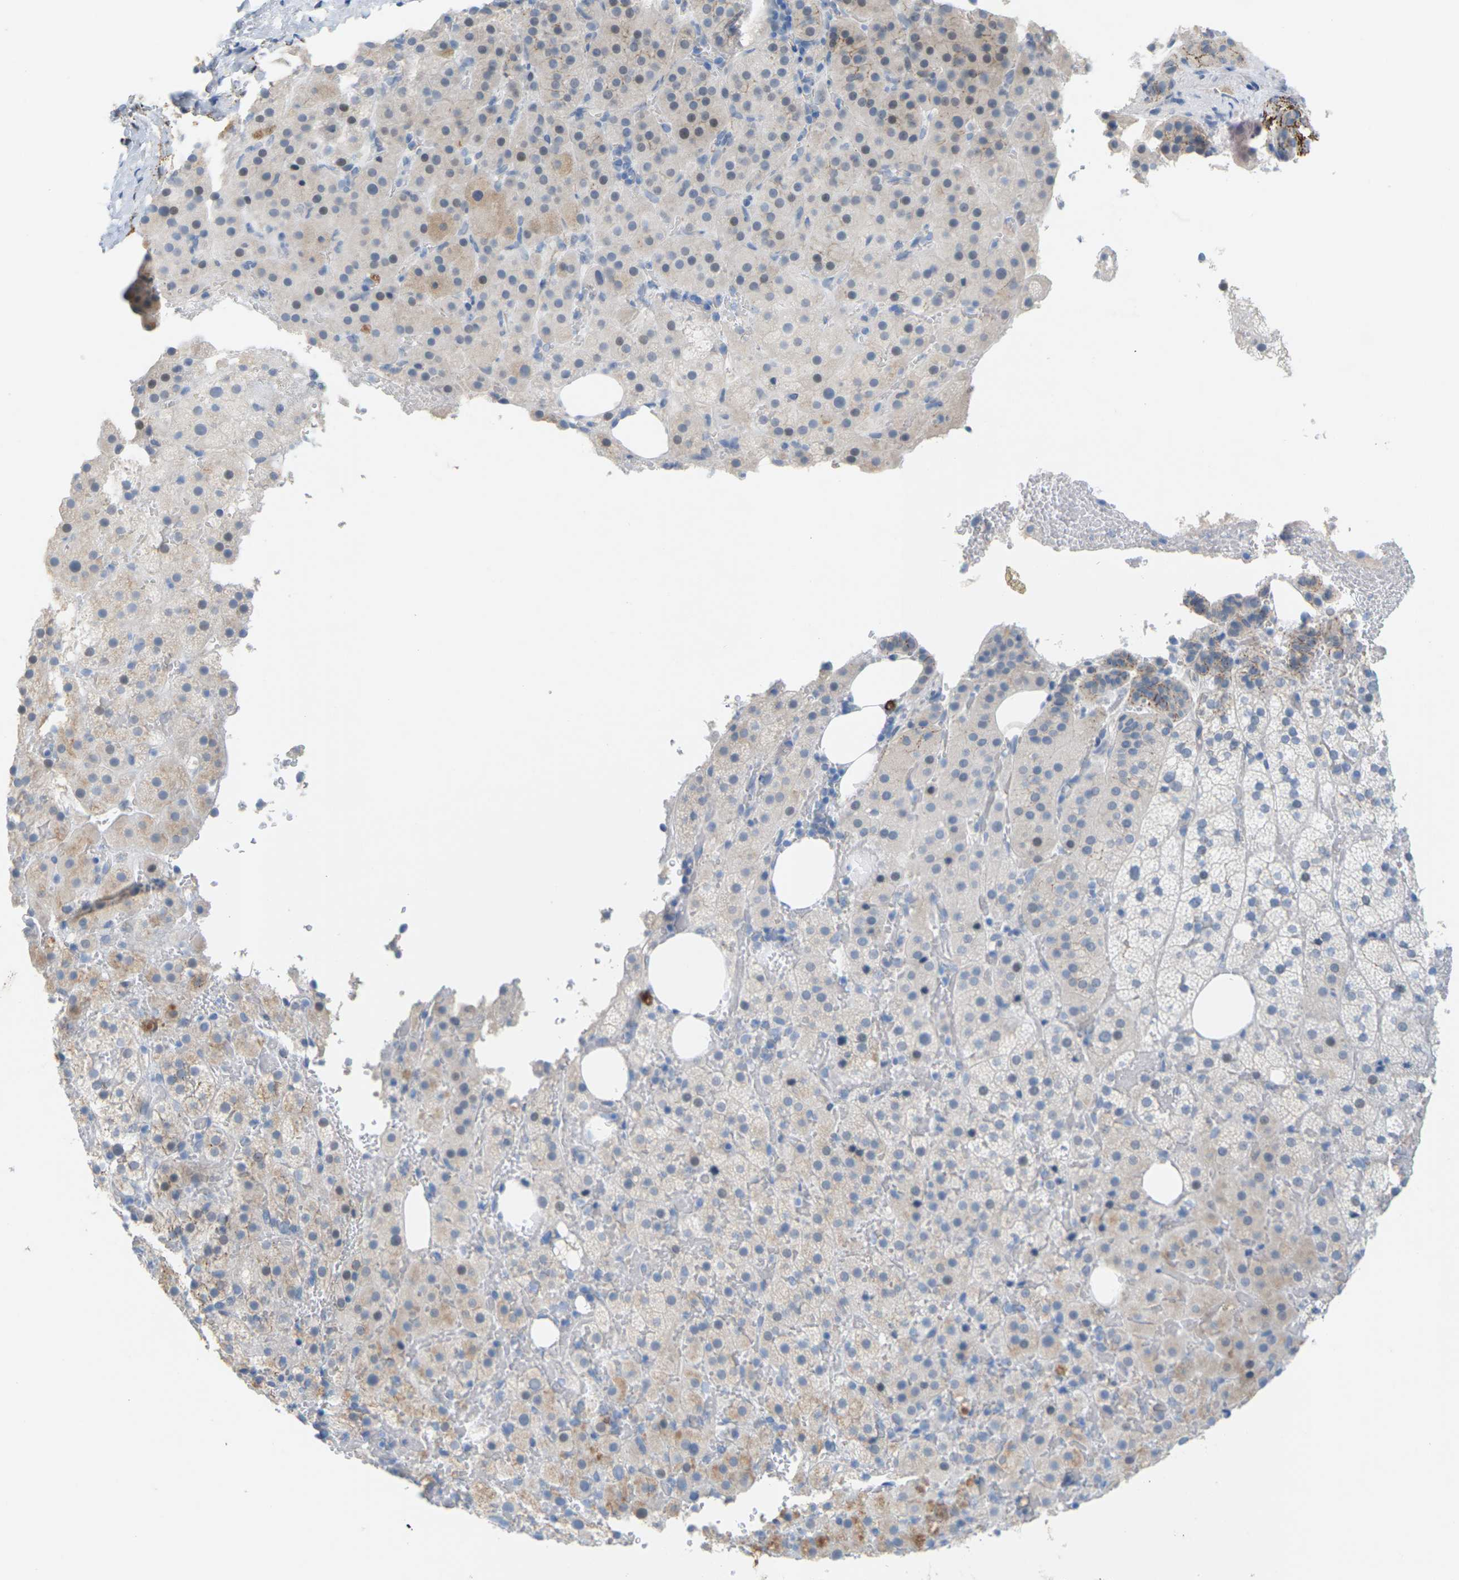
{"staining": {"intensity": "weak", "quantity": "<25%", "location": "cytoplasmic/membranous"}, "tissue": "adrenal gland", "cell_type": "Glandular cells", "image_type": "normal", "snomed": [{"axis": "morphology", "description": "Normal tissue, NOS"}, {"axis": "topography", "description": "Adrenal gland"}], "caption": "Protein analysis of benign adrenal gland exhibits no significant expression in glandular cells. (DAB immunohistochemistry, high magnification).", "gene": "CLDN3", "patient": {"sex": "female", "age": 59}}